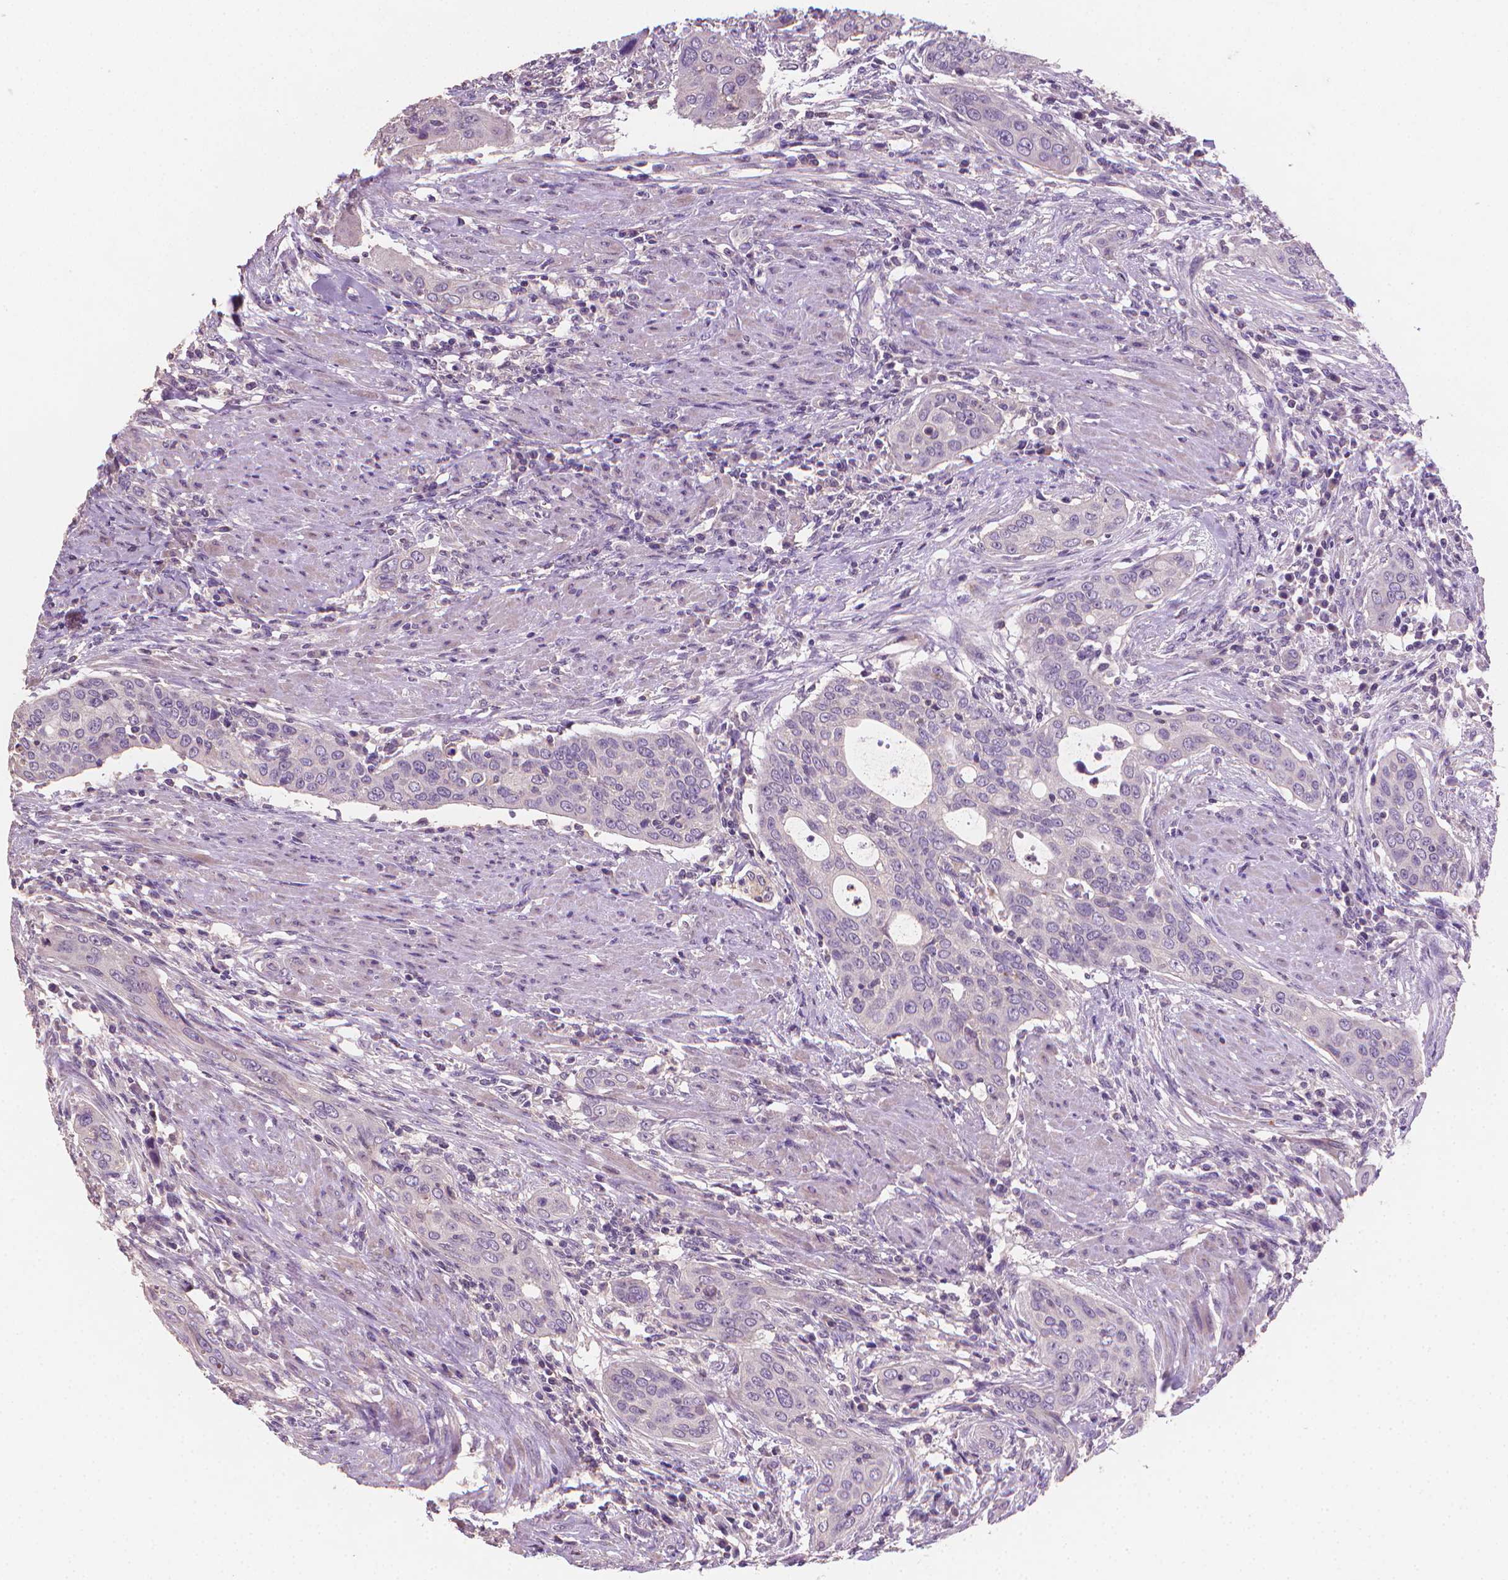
{"staining": {"intensity": "negative", "quantity": "none", "location": "none"}, "tissue": "urothelial cancer", "cell_type": "Tumor cells", "image_type": "cancer", "snomed": [{"axis": "morphology", "description": "Urothelial carcinoma, High grade"}, {"axis": "topography", "description": "Urinary bladder"}], "caption": "This is an immunohistochemistry image of urothelial cancer. There is no expression in tumor cells.", "gene": "CATIP", "patient": {"sex": "male", "age": 82}}